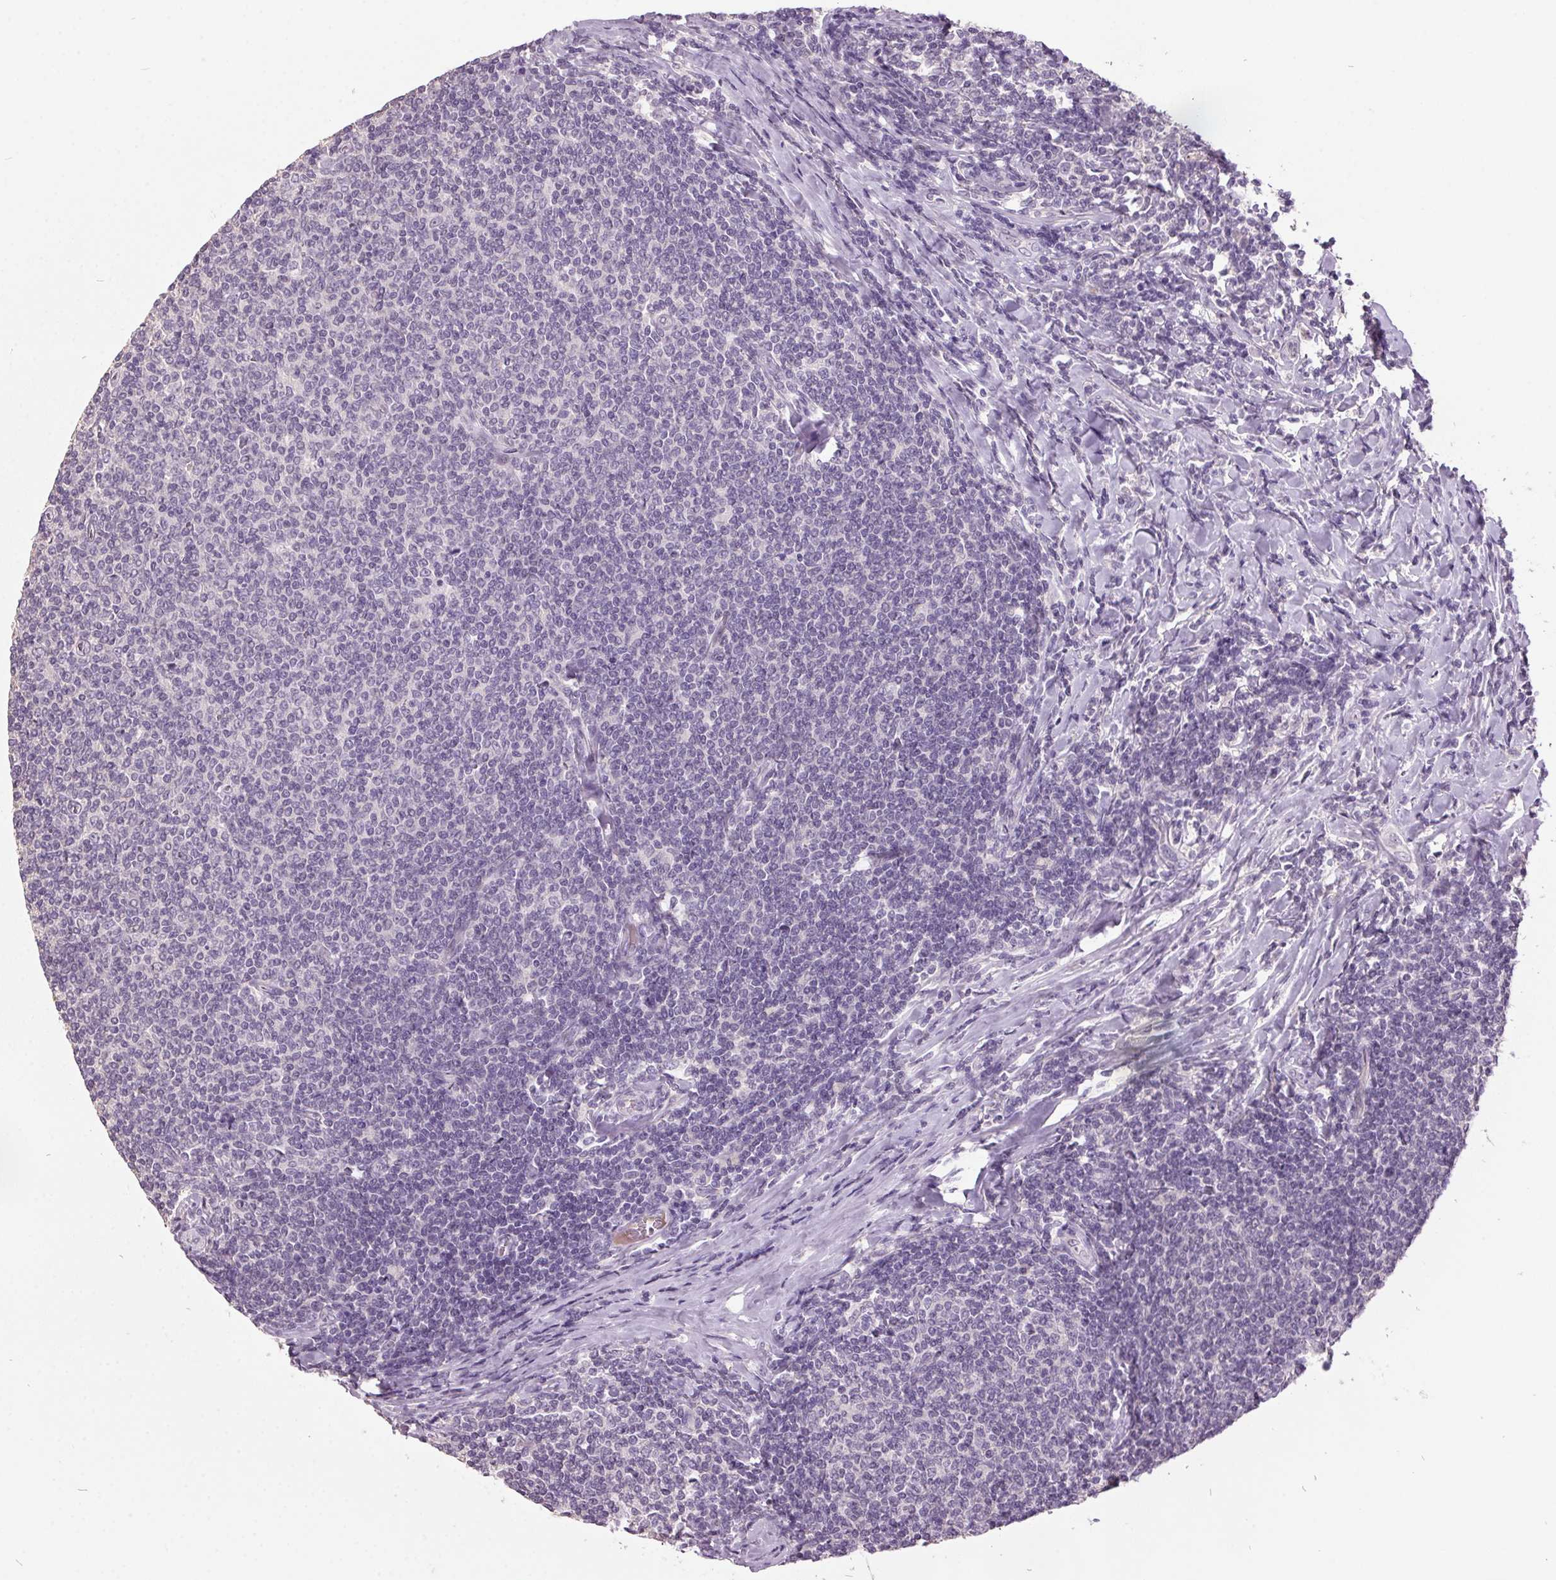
{"staining": {"intensity": "negative", "quantity": "none", "location": "none"}, "tissue": "lymphoma", "cell_type": "Tumor cells", "image_type": "cancer", "snomed": [{"axis": "morphology", "description": "Malignant lymphoma, non-Hodgkin's type, Low grade"}, {"axis": "topography", "description": "Lymph node"}], "caption": "Immunohistochemistry of malignant lymphoma, non-Hodgkin's type (low-grade) reveals no expression in tumor cells.", "gene": "C2orf16", "patient": {"sex": "male", "age": 52}}